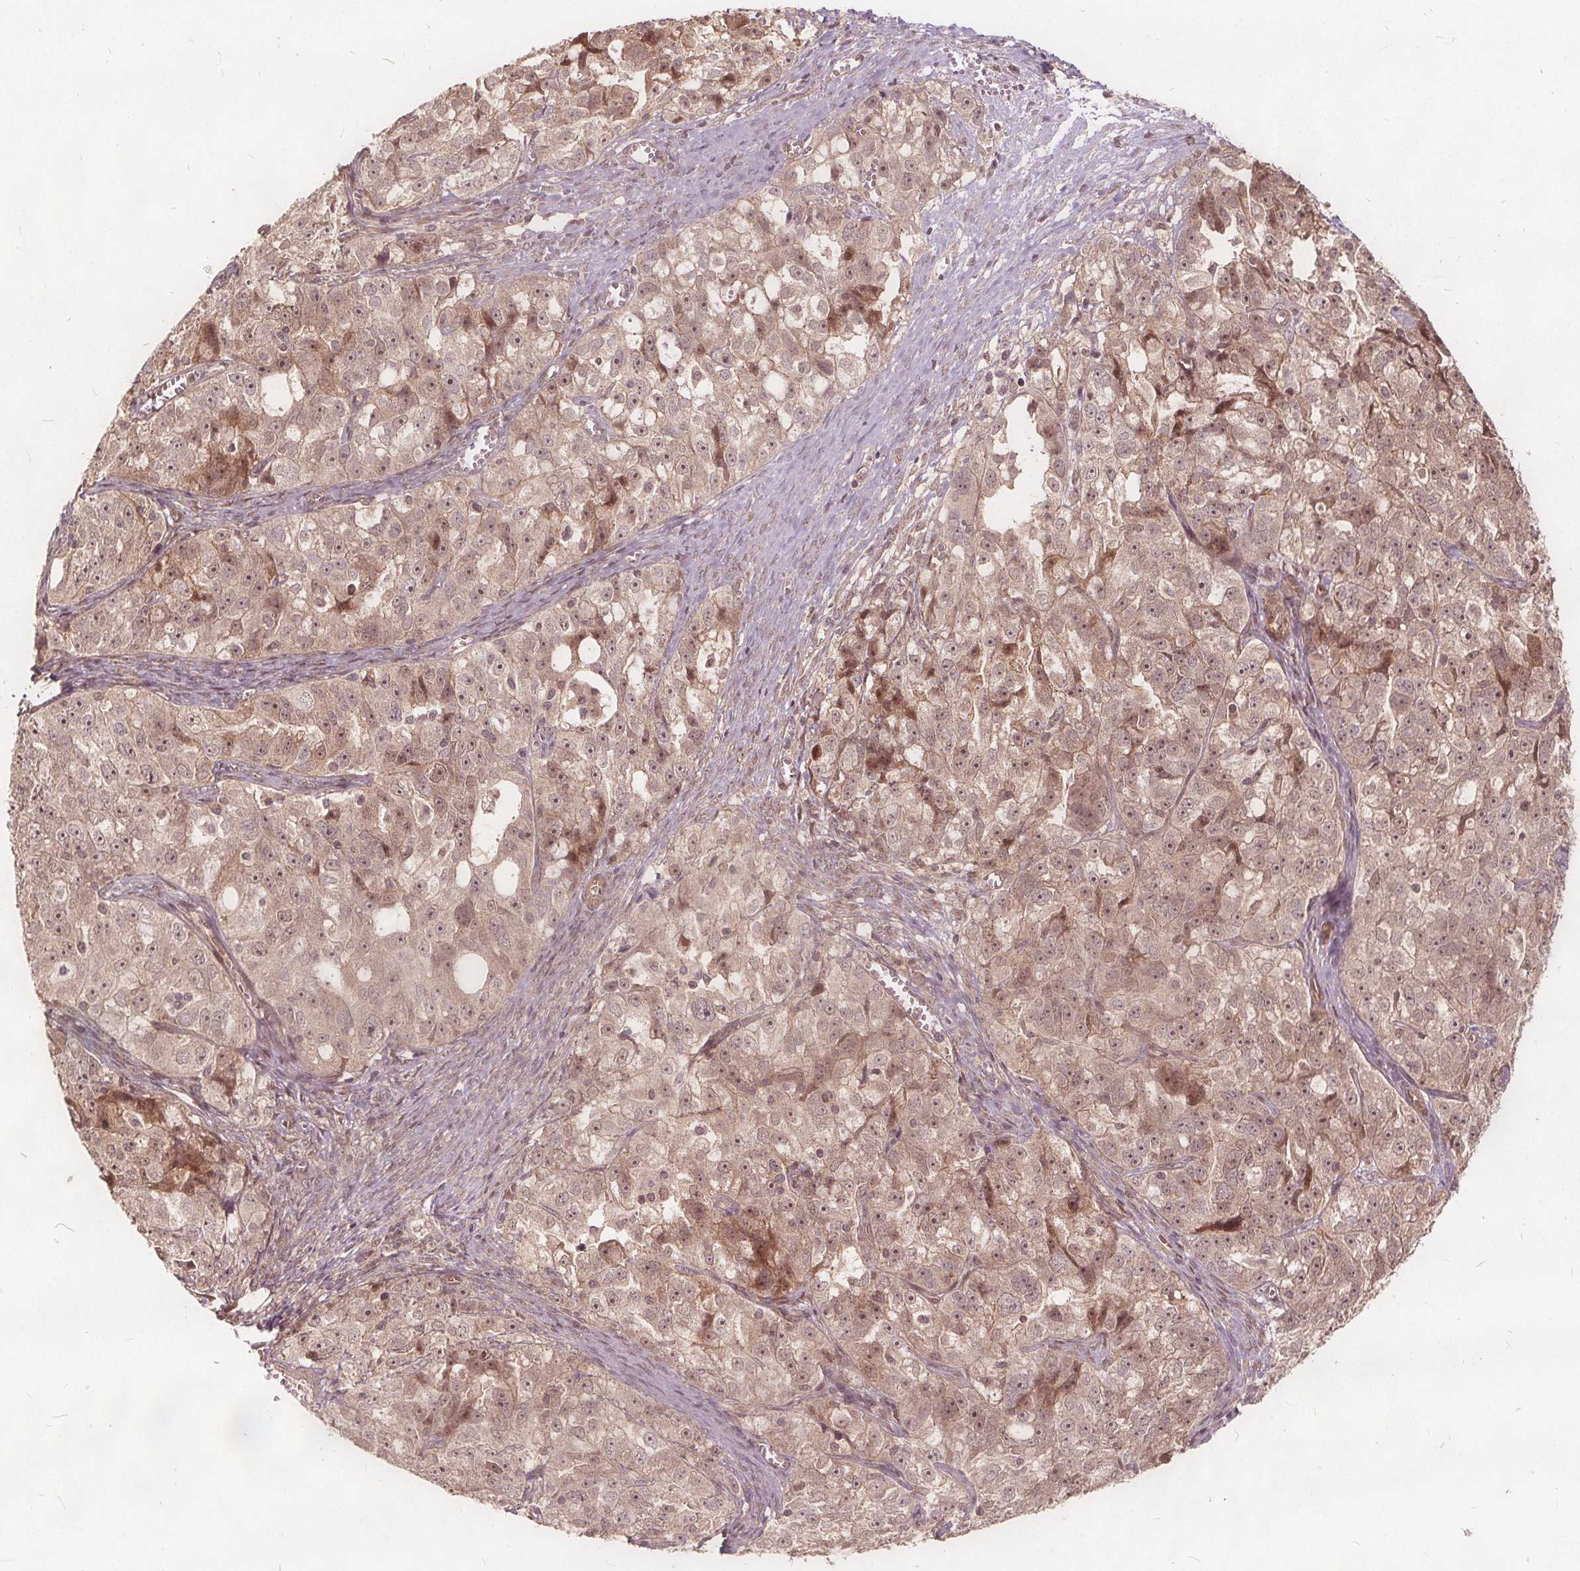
{"staining": {"intensity": "moderate", "quantity": ">75%", "location": "cytoplasmic/membranous,nuclear"}, "tissue": "ovarian cancer", "cell_type": "Tumor cells", "image_type": "cancer", "snomed": [{"axis": "morphology", "description": "Cystadenocarcinoma, serous, NOS"}, {"axis": "topography", "description": "Ovary"}], "caption": "High-power microscopy captured an immunohistochemistry micrograph of ovarian cancer, revealing moderate cytoplasmic/membranous and nuclear expression in about >75% of tumor cells. The protein of interest is stained brown, and the nuclei are stained in blue (DAB (3,3'-diaminobenzidine) IHC with brightfield microscopy, high magnification).", "gene": "PPP1CB", "patient": {"sex": "female", "age": 51}}